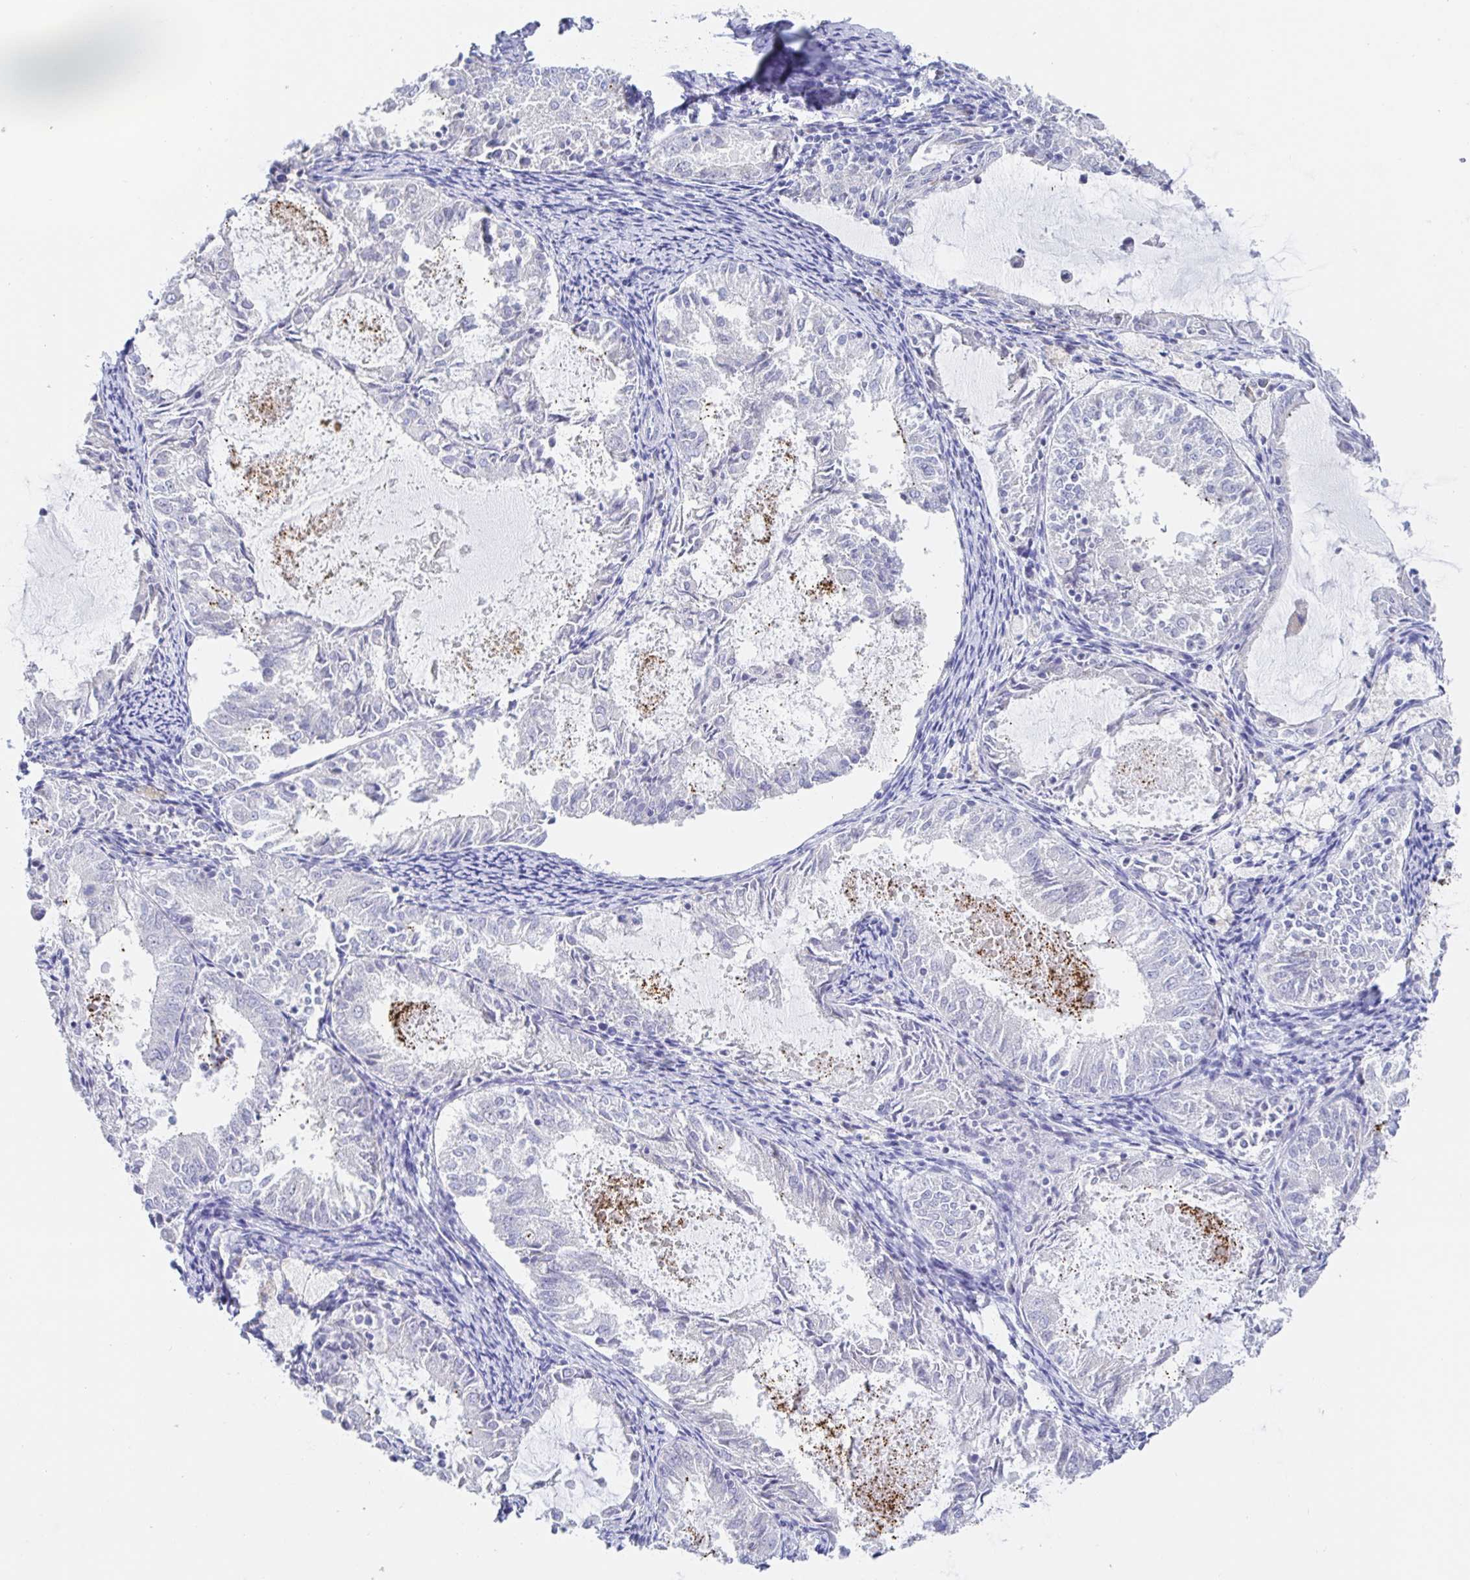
{"staining": {"intensity": "negative", "quantity": "none", "location": "none"}, "tissue": "endometrial cancer", "cell_type": "Tumor cells", "image_type": "cancer", "snomed": [{"axis": "morphology", "description": "Adenocarcinoma, NOS"}, {"axis": "topography", "description": "Endometrium"}], "caption": "This image is of endometrial cancer stained with IHC to label a protein in brown with the nuclei are counter-stained blue. There is no staining in tumor cells.", "gene": "SIAH3", "patient": {"sex": "female", "age": 57}}